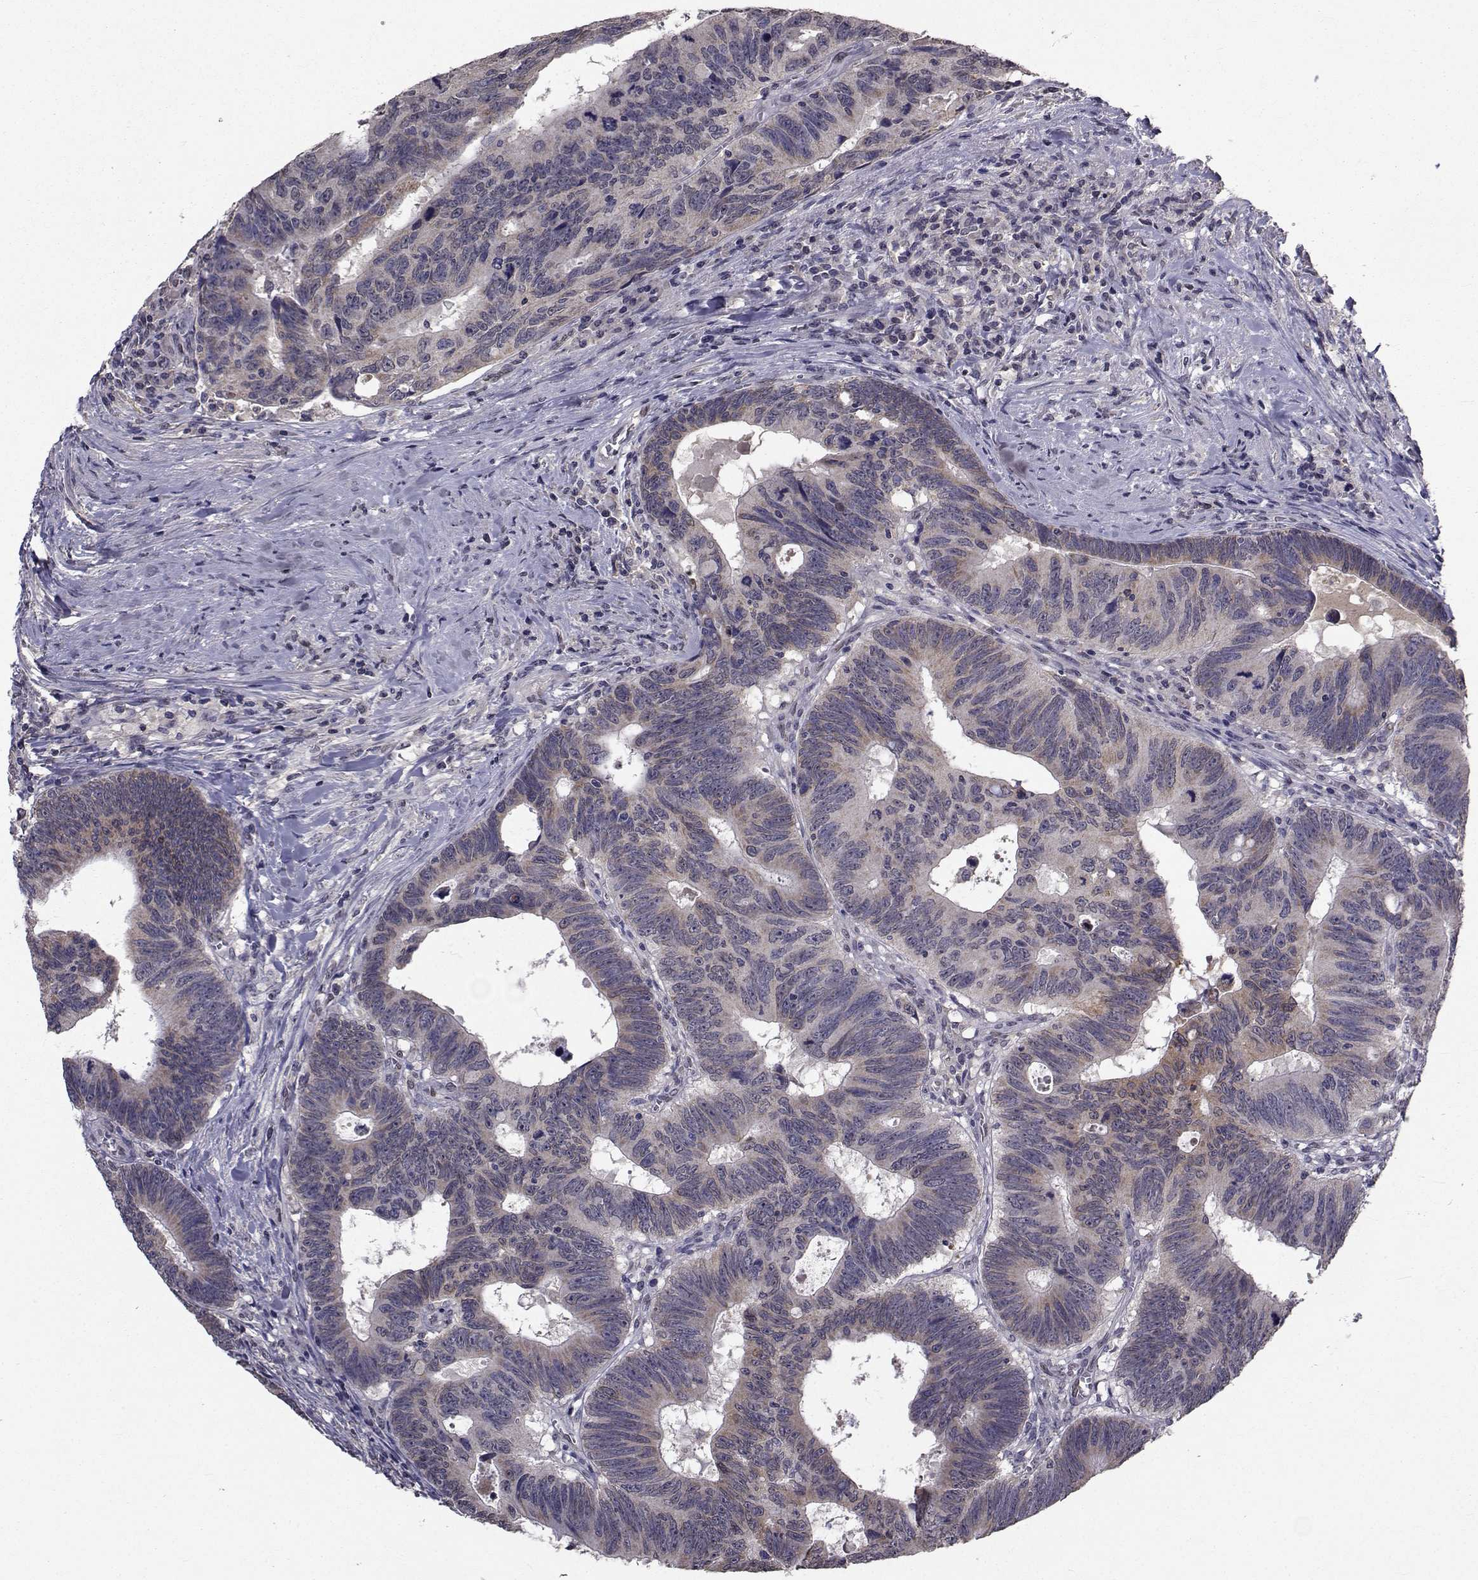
{"staining": {"intensity": "moderate", "quantity": "<25%", "location": "cytoplasmic/membranous"}, "tissue": "colorectal cancer", "cell_type": "Tumor cells", "image_type": "cancer", "snomed": [{"axis": "morphology", "description": "Adenocarcinoma, NOS"}, {"axis": "topography", "description": "Colon"}], "caption": "About <25% of tumor cells in human adenocarcinoma (colorectal) show moderate cytoplasmic/membranous protein staining as visualized by brown immunohistochemical staining.", "gene": "CYP2S1", "patient": {"sex": "female", "age": 77}}